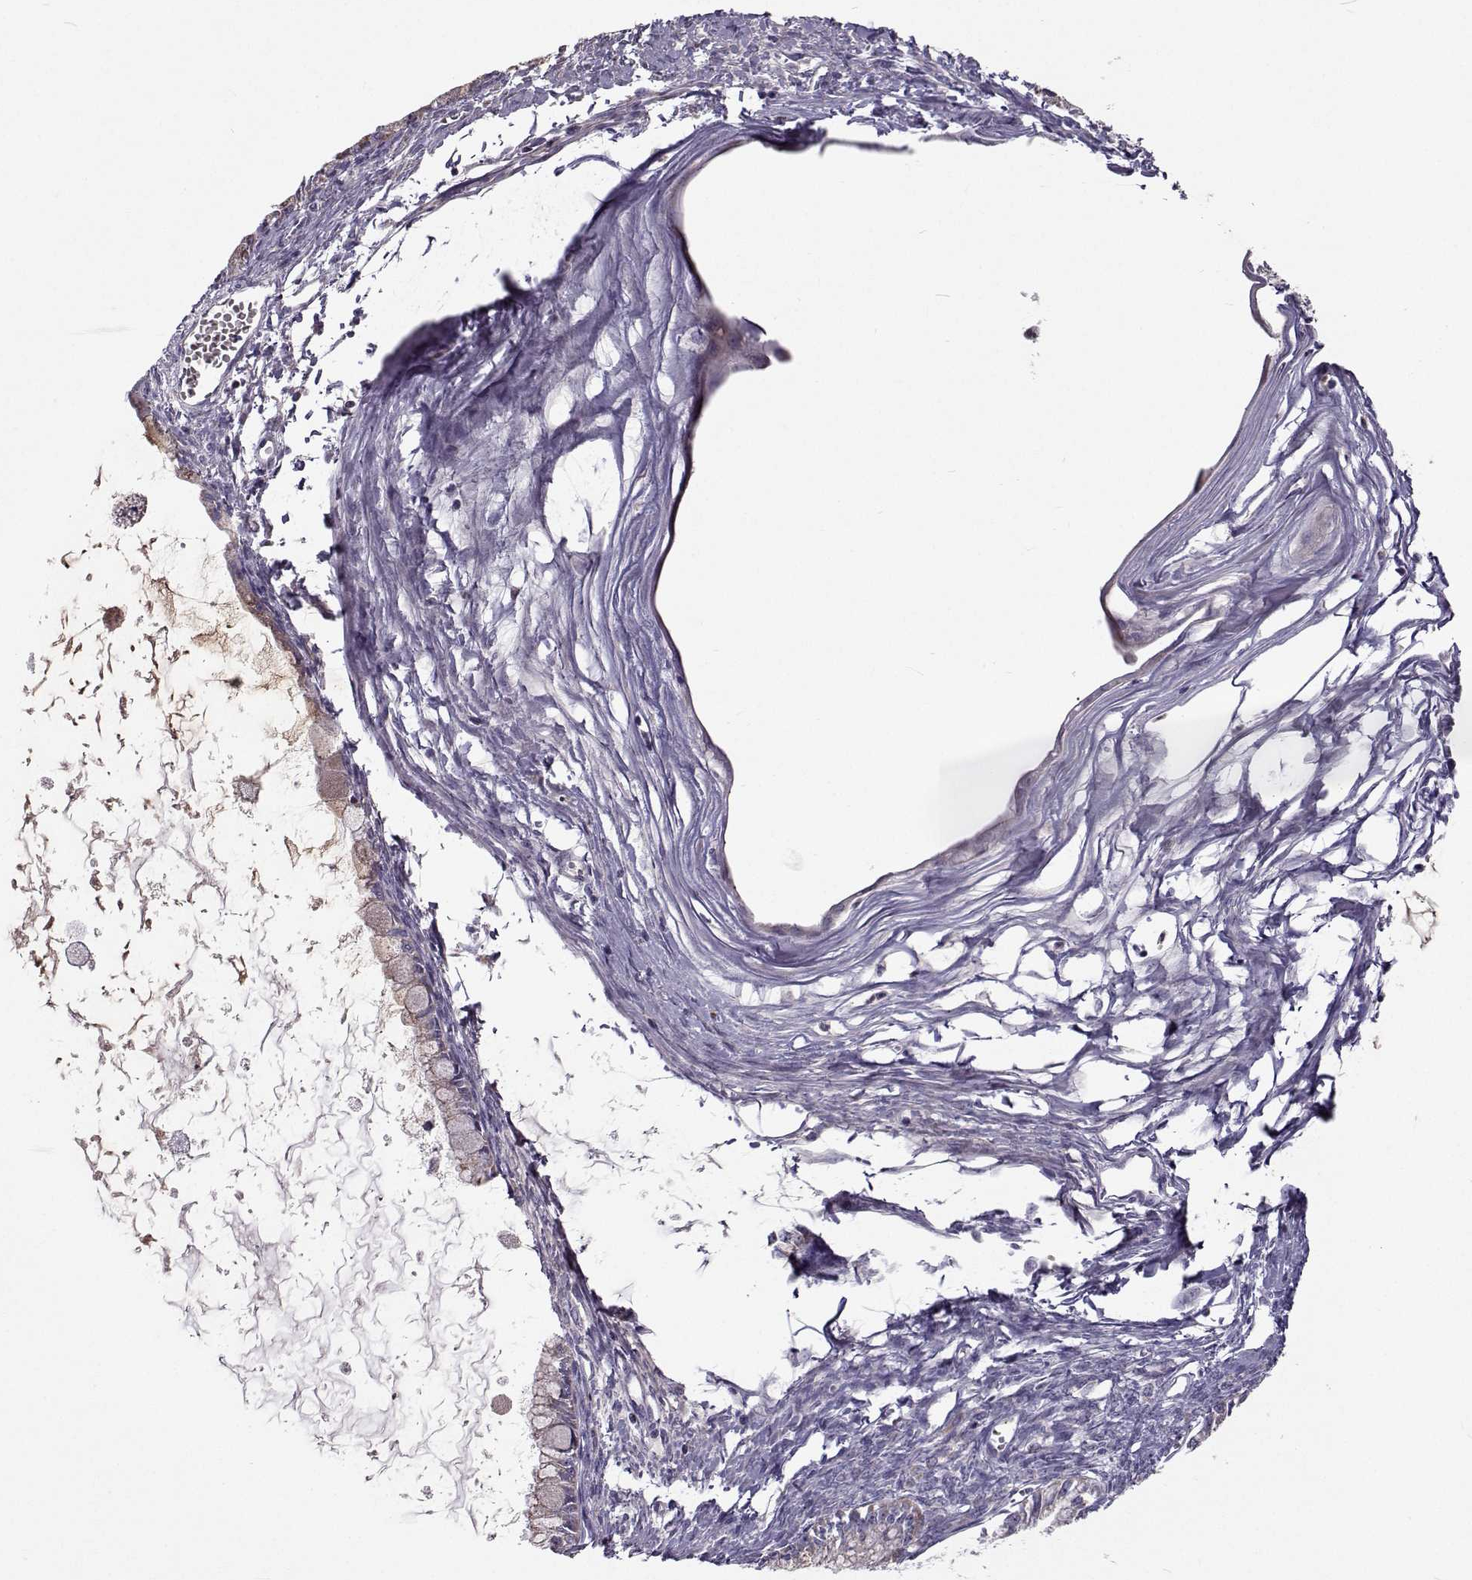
{"staining": {"intensity": "negative", "quantity": "none", "location": "none"}, "tissue": "ovarian cancer", "cell_type": "Tumor cells", "image_type": "cancer", "snomed": [{"axis": "morphology", "description": "Cystadenocarcinoma, mucinous, NOS"}, {"axis": "topography", "description": "Ovary"}], "caption": "High power microscopy micrograph of an immunohistochemistry histopathology image of ovarian cancer (mucinous cystadenocarcinoma), revealing no significant staining in tumor cells.", "gene": "CLN6", "patient": {"sex": "female", "age": 34}}